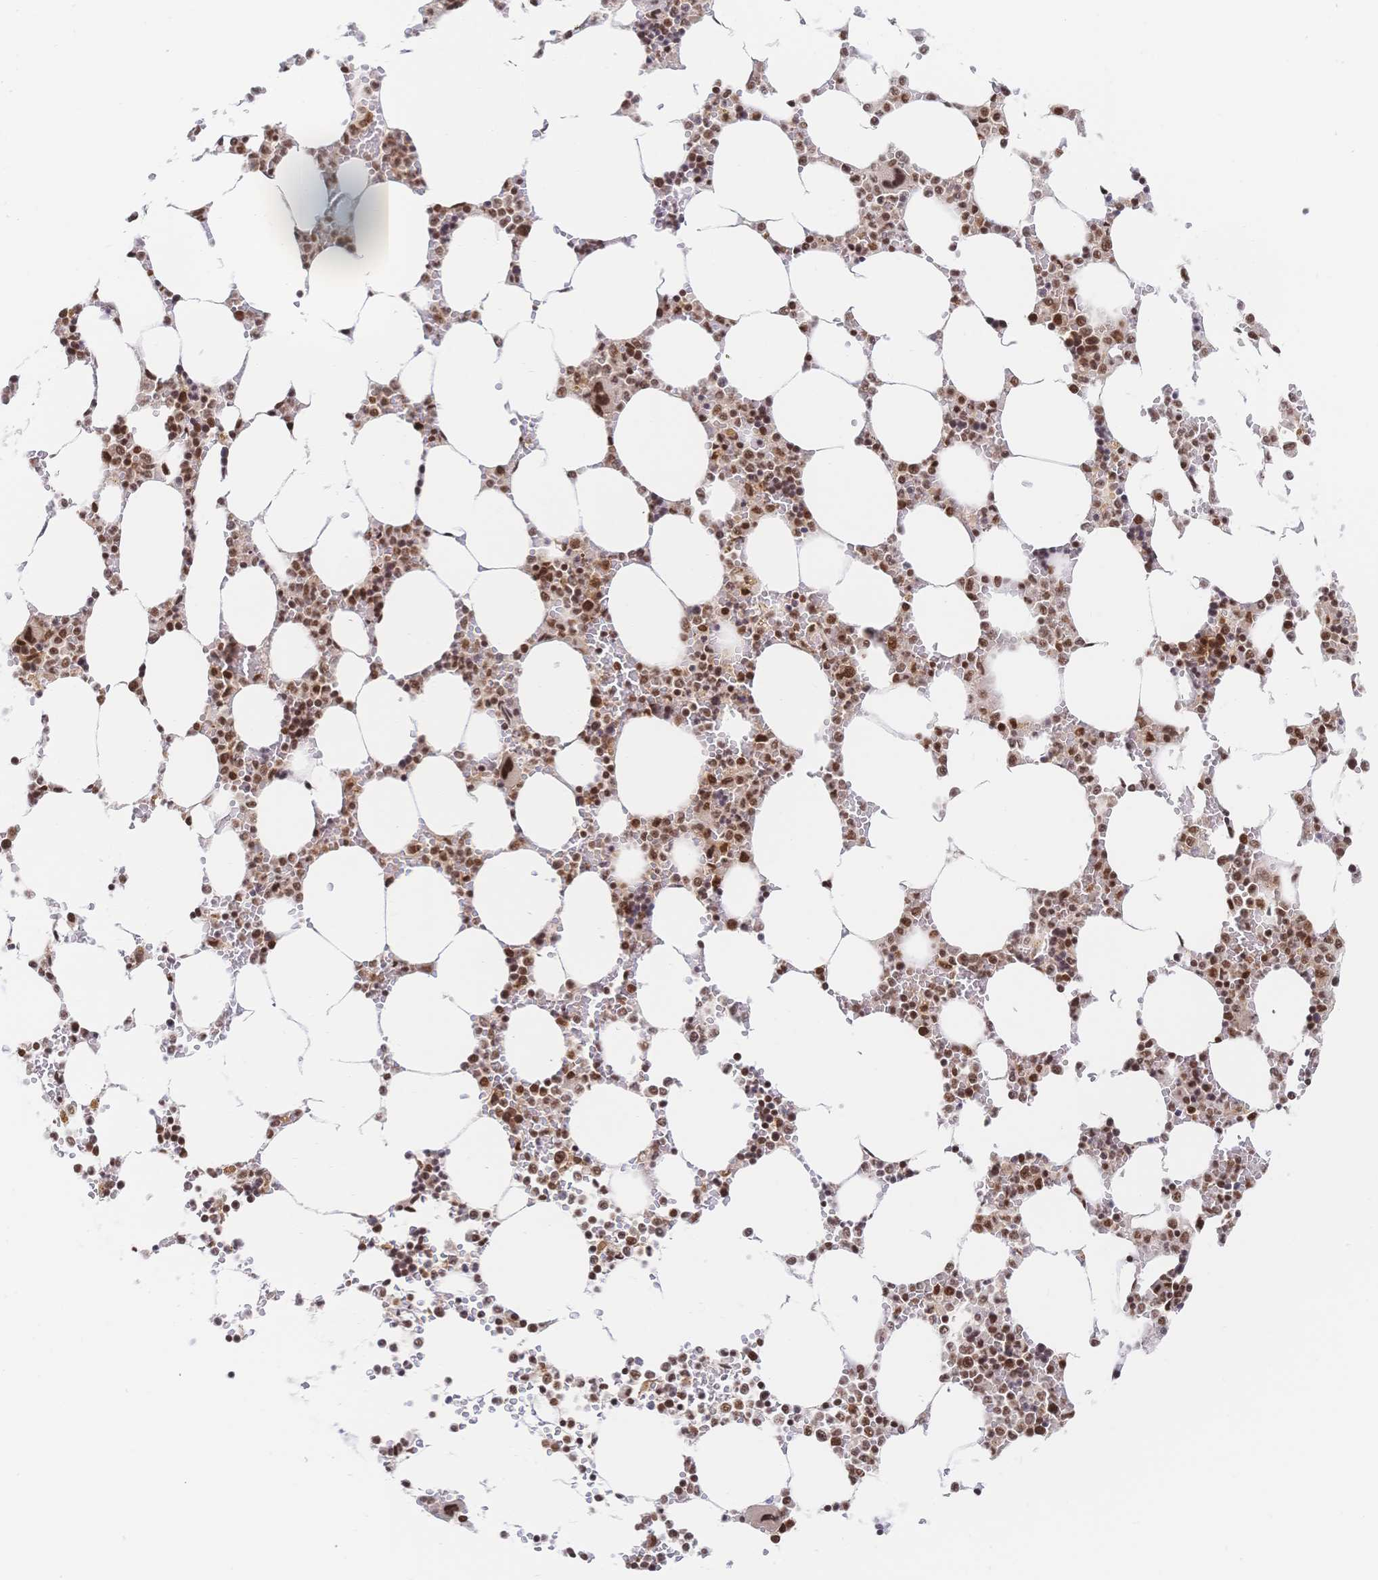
{"staining": {"intensity": "strong", "quantity": "25%-75%", "location": "nuclear"}, "tissue": "bone marrow", "cell_type": "Hematopoietic cells", "image_type": "normal", "snomed": [{"axis": "morphology", "description": "Normal tissue, NOS"}, {"axis": "topography", "description": "Bone marrow"}], "caption": "Immunohistochemistry of benign human bone marrow exhibits high levels of strong nuclear staining in about 25%-75% of hematopoietic cells. The protein is stained brown, and the nuclei are stained in blue (DAB IHC with brightfield microscopy, high magnification).", "gene": "SRSF1", "patient": {"sex": "male", "age": 64}}